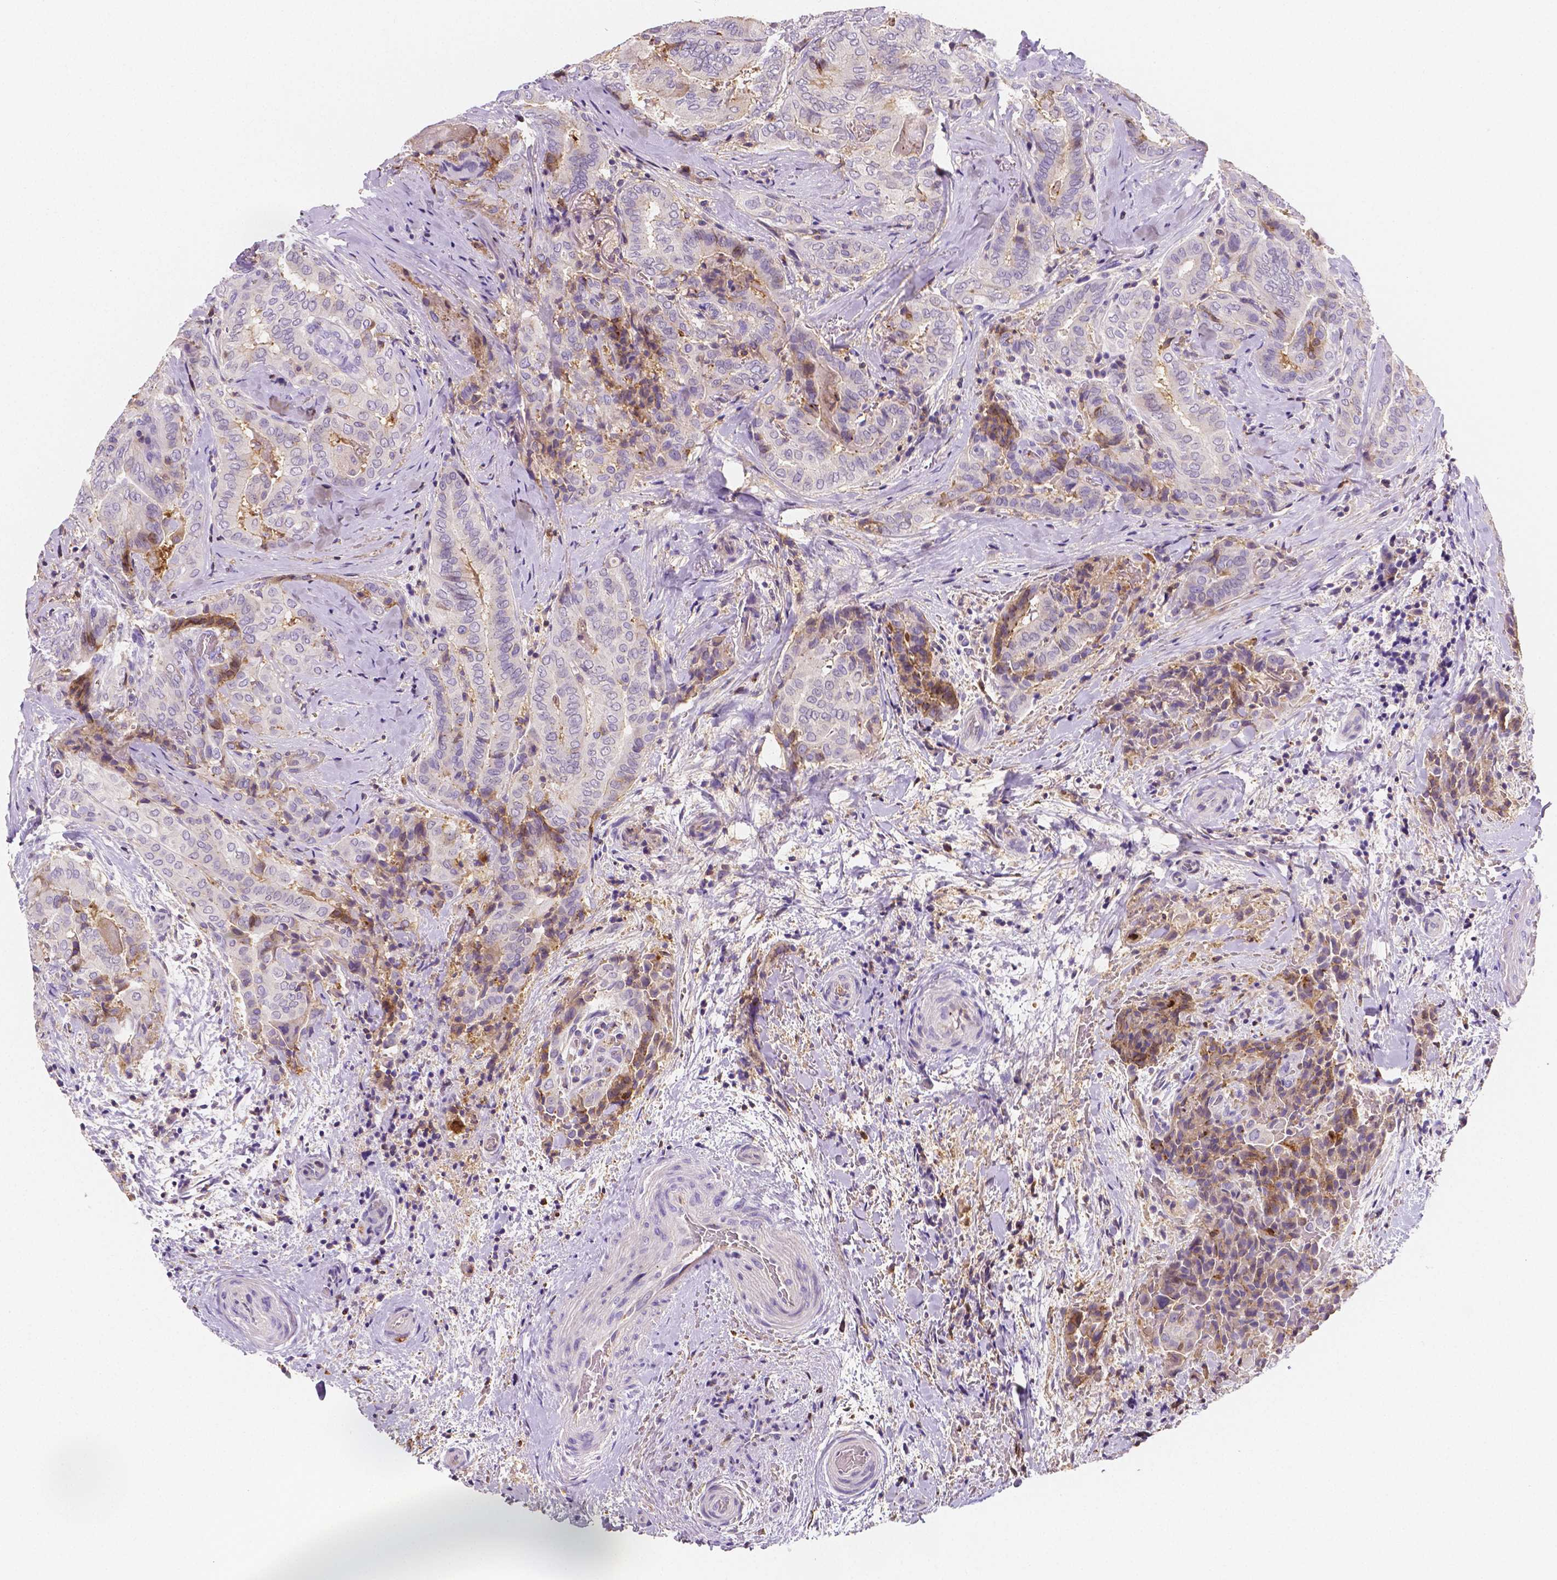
{"staining": {"intensity": "weak", "quantity": "<25%", "location": "cytoplasmic/membranous"}, "tissue": "thyroid cancer", "cell_type": "Tumor cells", "image_type": "cancer", "snomed": [{"axis": "morphology", "description": "Papillary adenocarcinoma, NOS"}, {"axis": "topography", "description": "Thyroid gland"}], "caption": "IHC photomicrograph of human thyroid cancer (papillary adenocarcinoma) stained for a protein (brown), which exhibits no expression in tumor cells. Nuclei are stained in blue.", "gene": "GABRD", "patient": {"sex": "female", "age": 61}}